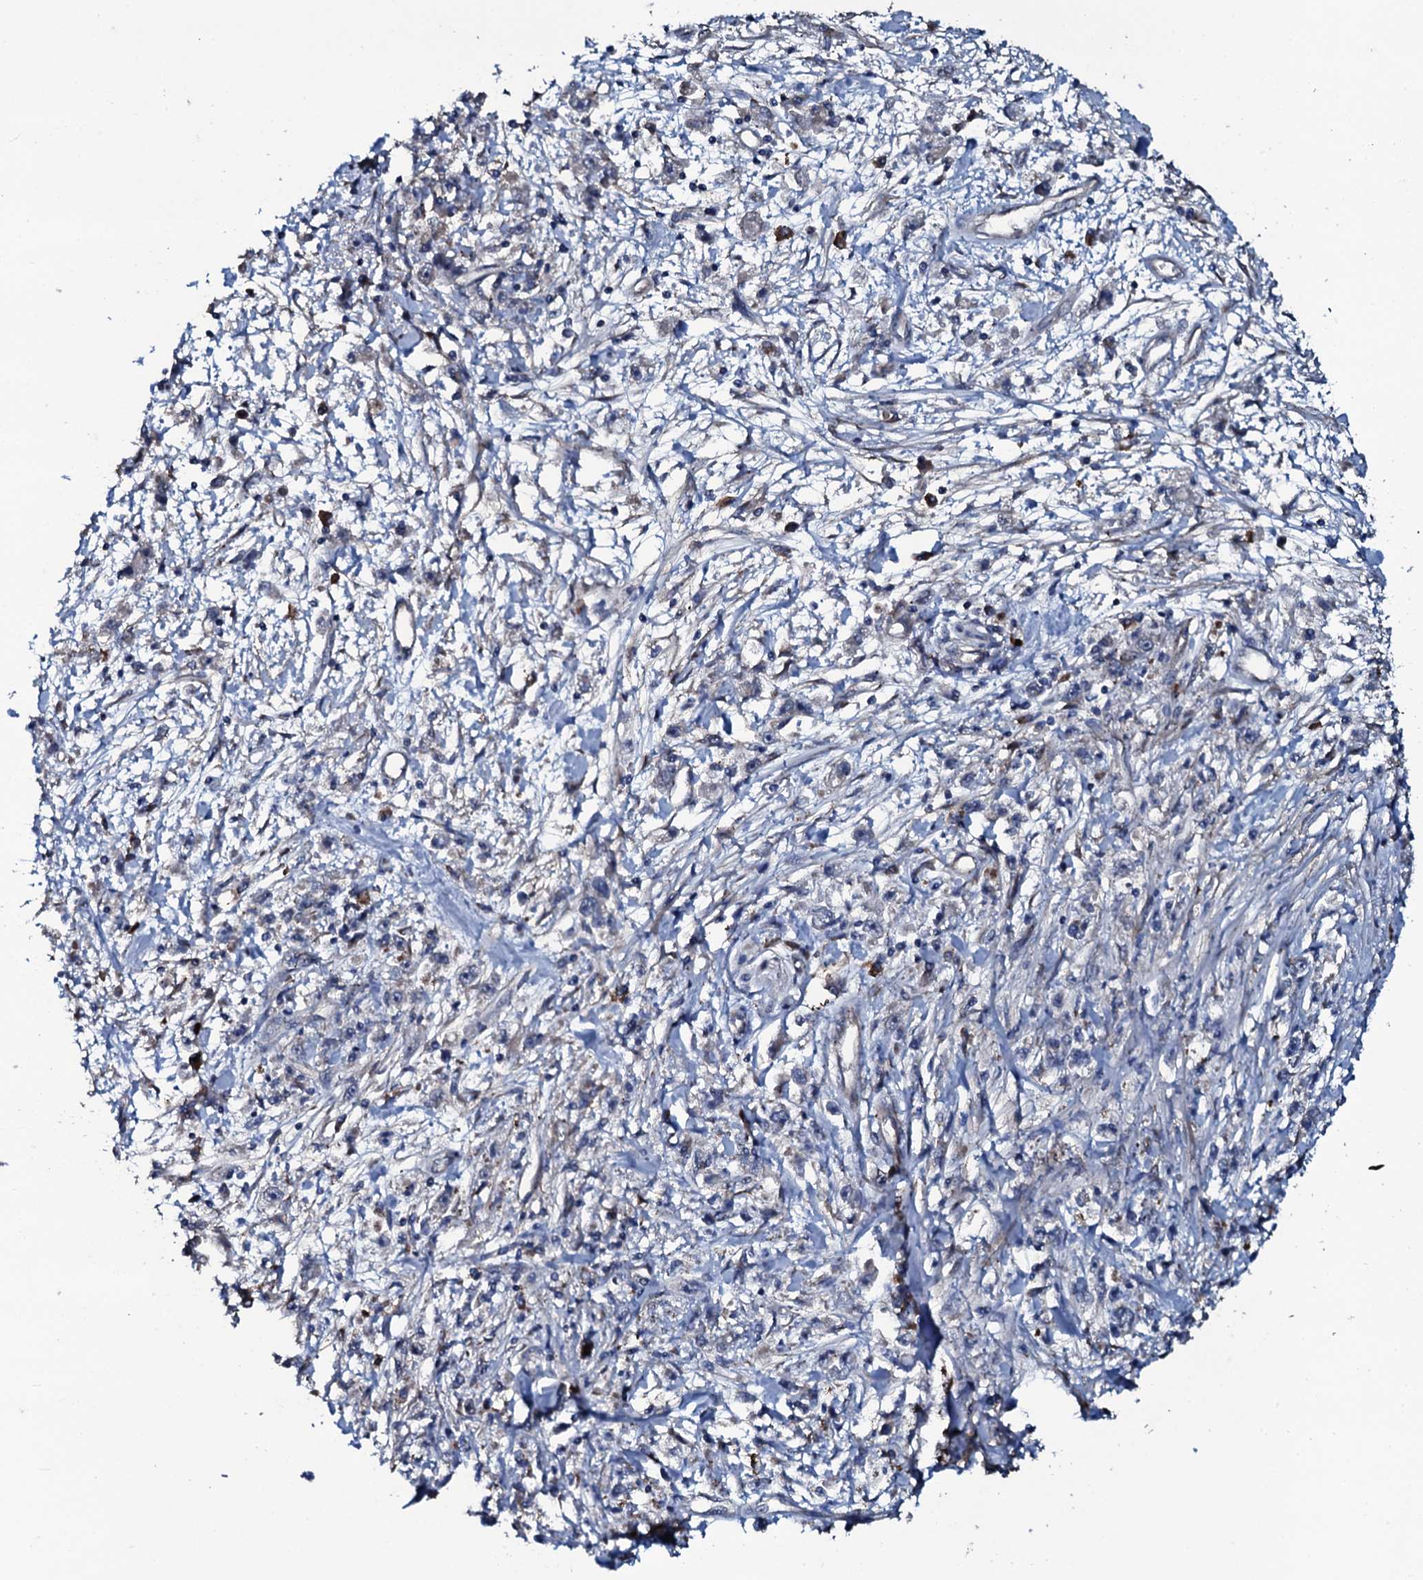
{"staining": {"intensity": "negative", "quantity": "none", "location": "none"}, "tissue": "stomach cancer", "cell_type": "Tumor cells", "image_type": "cancer", "snomed": [{"axis": "morphology", "description": "Adenocarcinoma, NOS"}, {"axis": "topography", "description": "Stomach"}], "caption": "Tumor cells show no significant protein expression in adenocarcinoma (stomach).", "gene": "IL12B", "patient": {"sex": "female", "age": 59}}